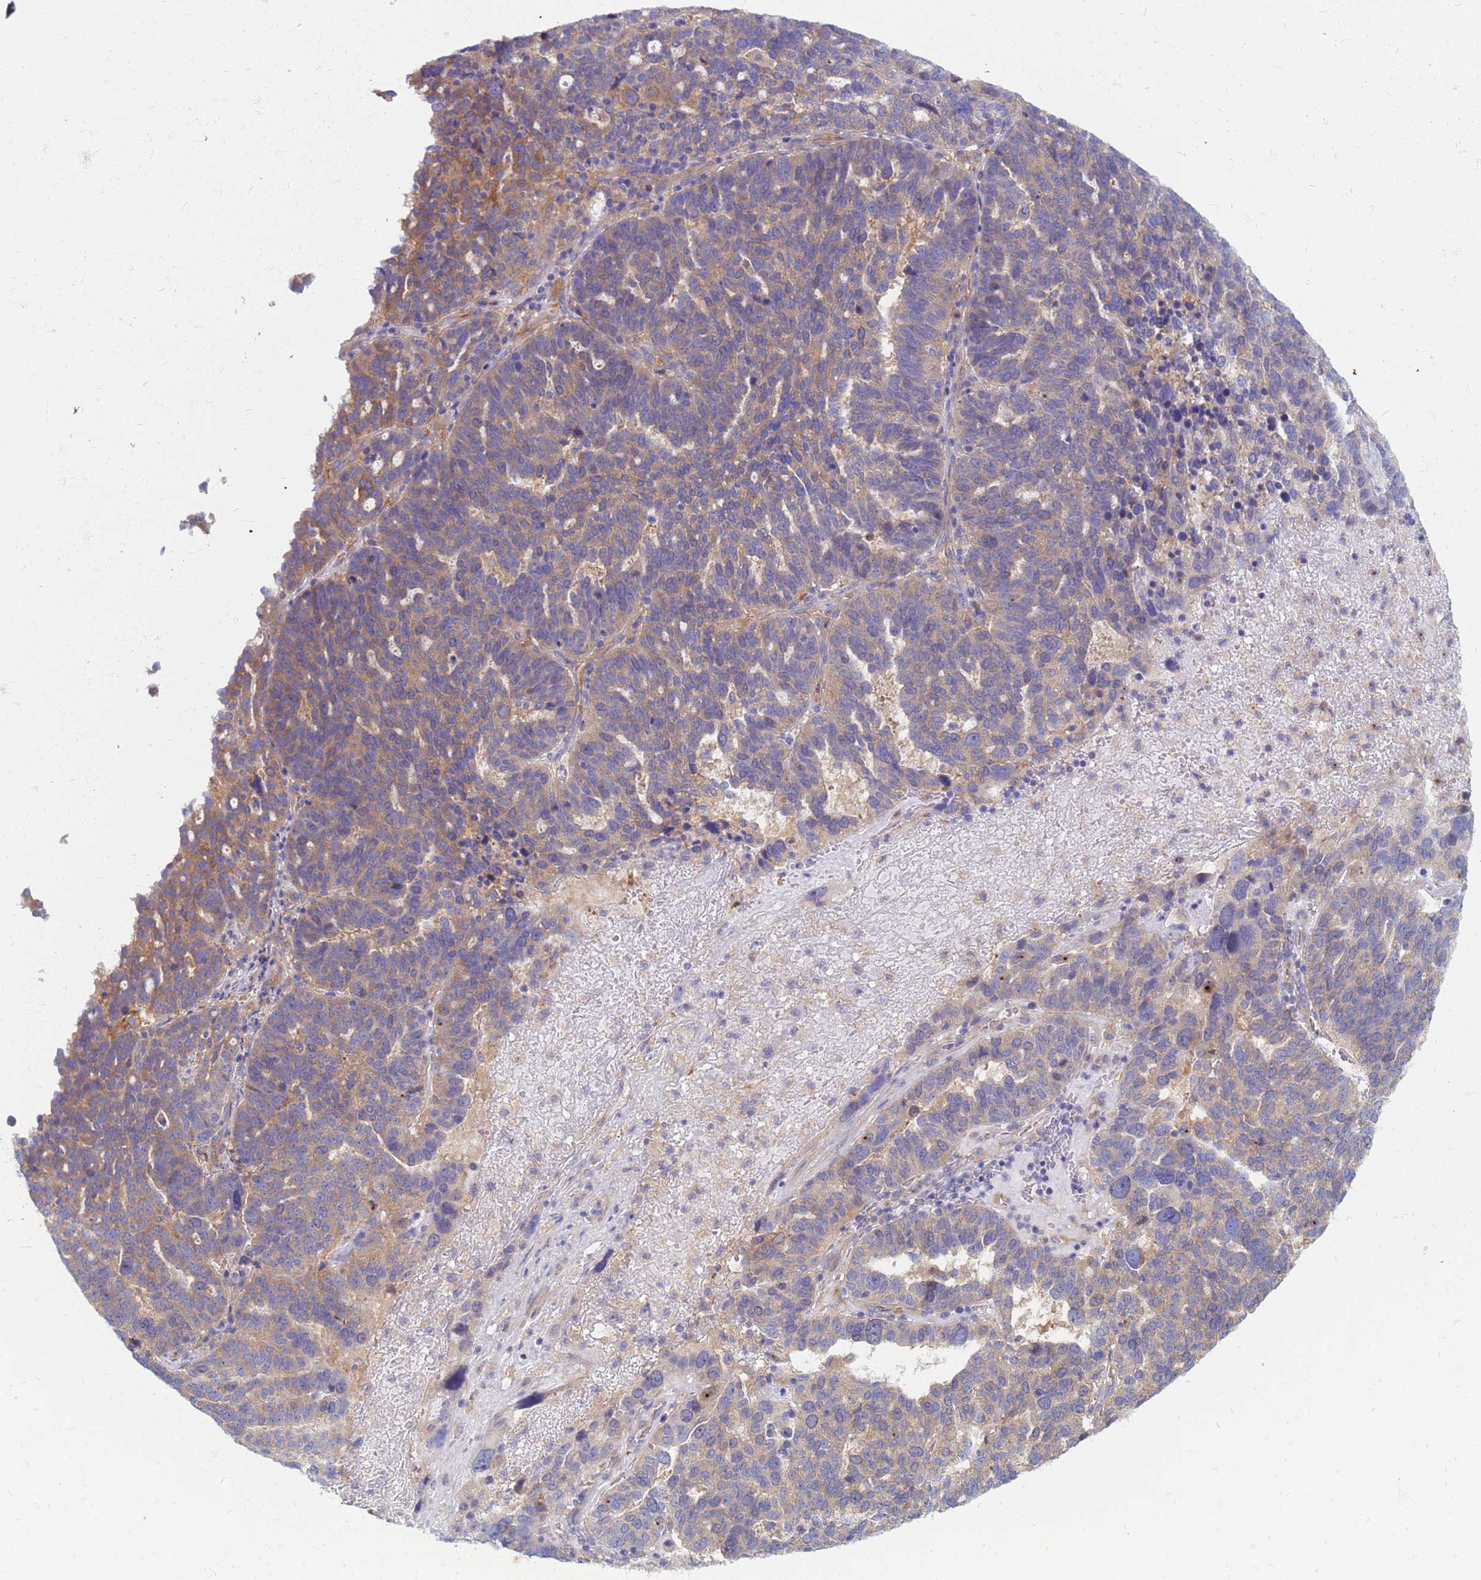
{"staining": {"intensity": "weak", "quantity": ">75%", "location": "cytoplasmic/membranous"}, "tissue": "ovarian cancer", "cell_type": "Tumor cells", "image_type": "cancer", "snomed": [{"axis": "morphology", "description": "Cystadenocarcinoma, serous, NOS"}, {"axis": "topography", "description": "Ovary"}], "caption": "Immunohistochemistry (IHC) of ovarian serous cystadenocarcinoma reveals low levels of weak cytoplasmic/membranous positivity in about >75% of tumor cells.", "gene": "EEA1", "patient": {"sex": "female", "age": 59}}